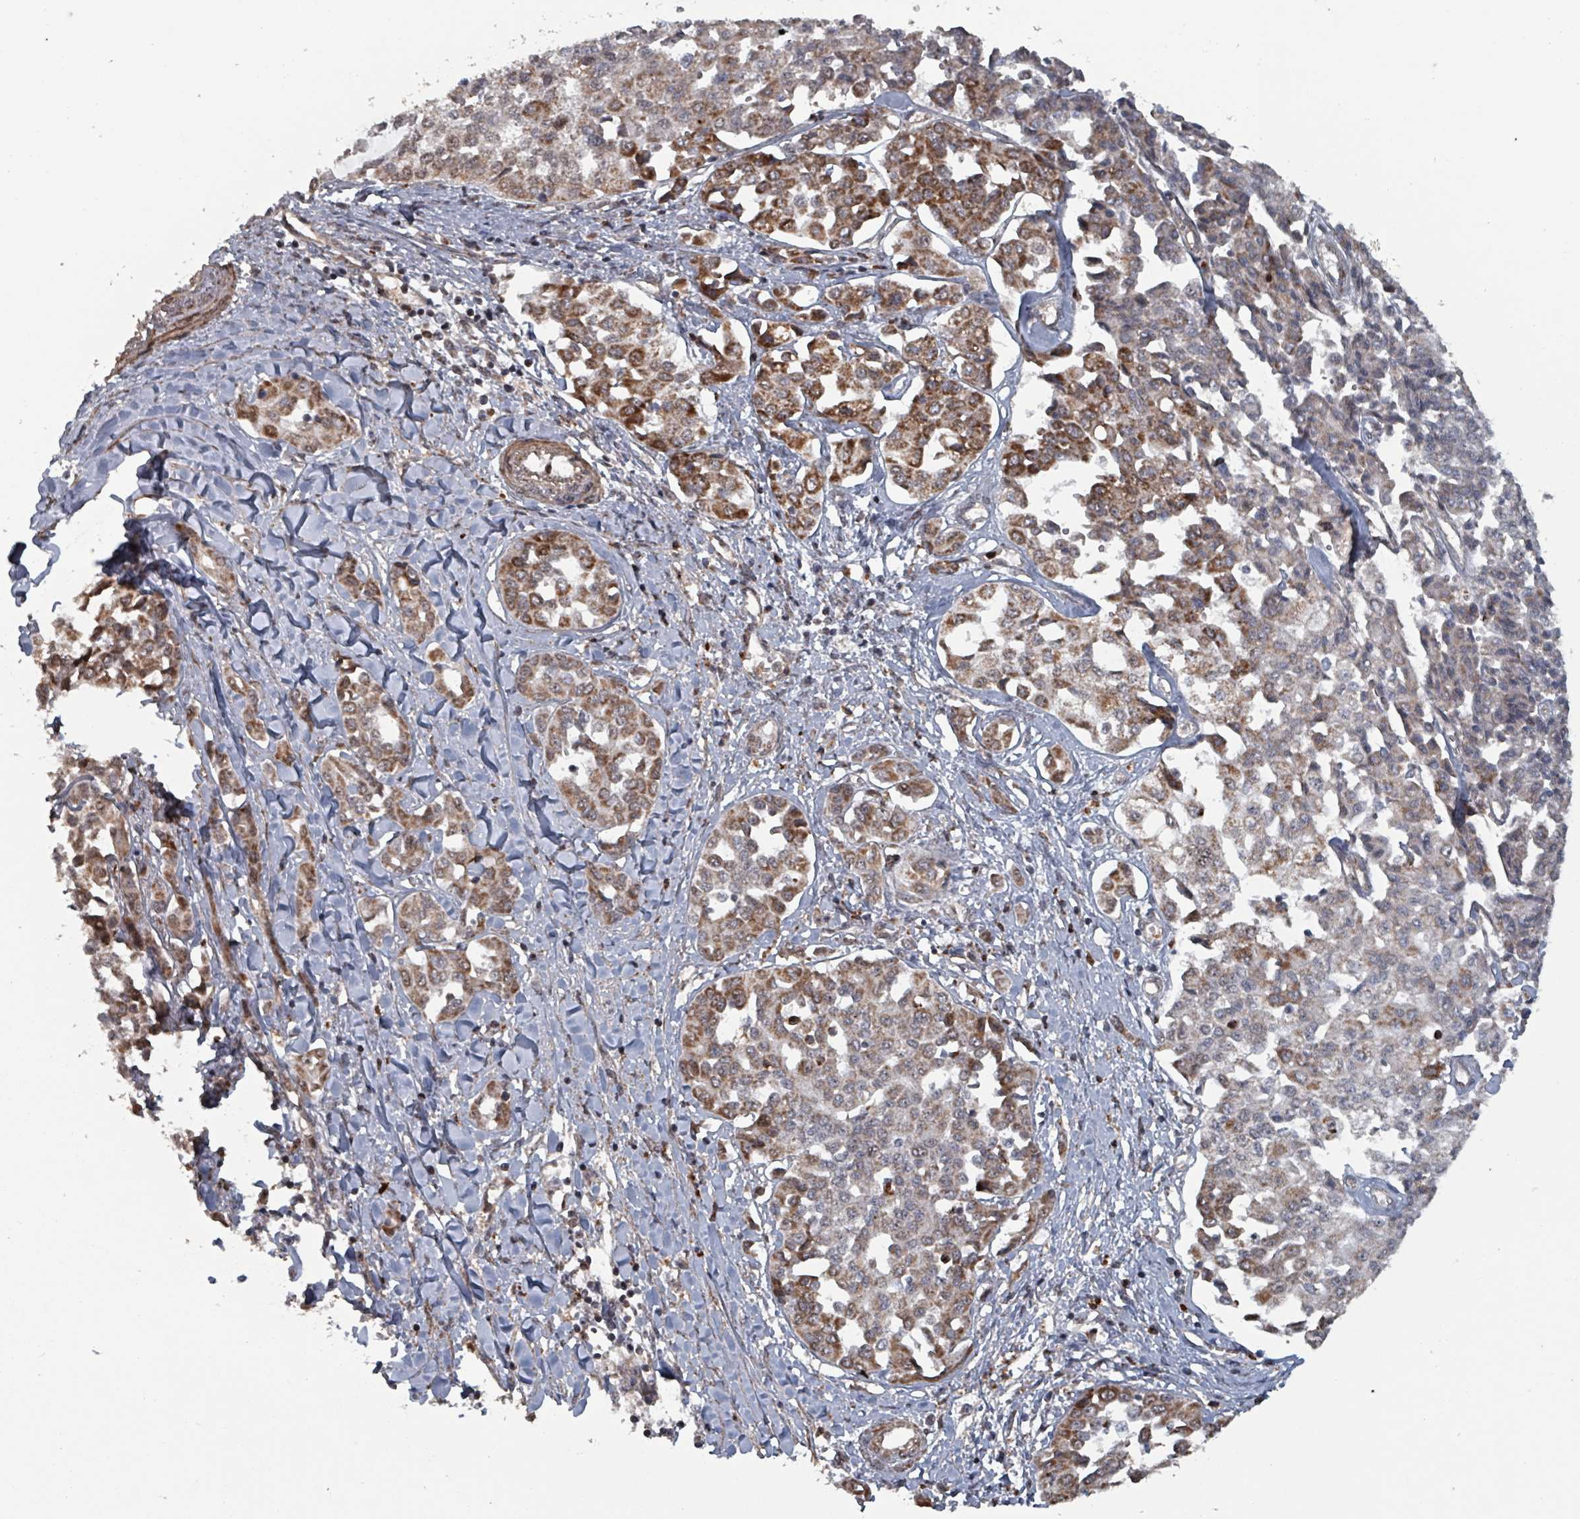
{"staining": {"intensity": "moderate", "quantity": ">75%", "location": "cytoplasmic/membranous"}, "tissue": "liver cancer", "cell_type": "Tumor cells", "image_type": "cancer", "snomed": [{"axis": "morphology", "description": "Cholangiocarcinoma"}, {"axis": "topography", "description": "Liver"}], "caption": "Cholangiocarcinoma (liver) tissue demonstrates moderate cytoplasmic/membranous expression in approximately >75% of tumor cells", "gene": "MRPL4", "patient": {"sex": "female", "age": 77}}